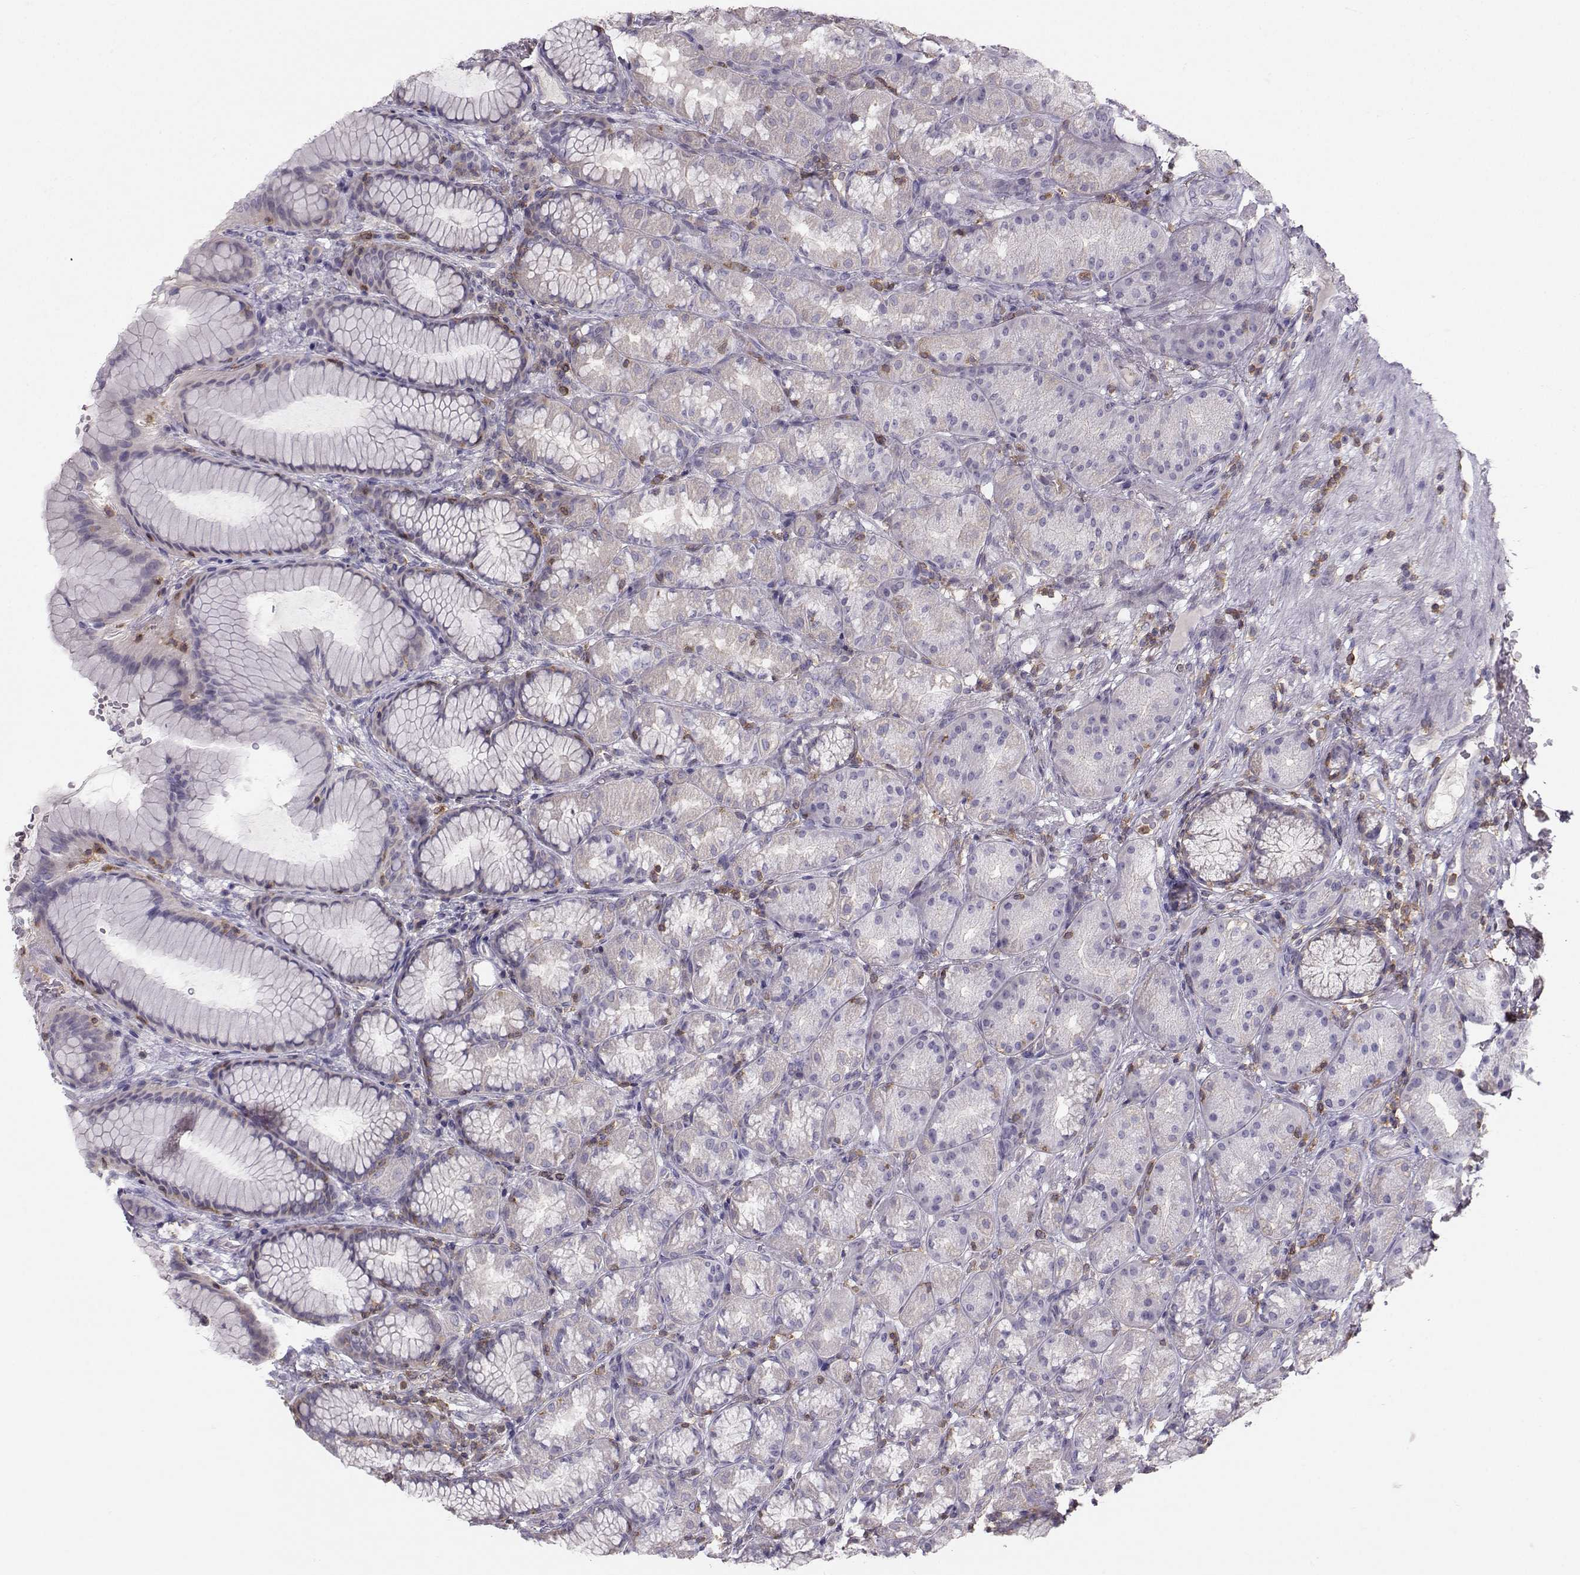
{"staining": {"intensity": "negative", "quantity": "none", "location": "none"}, "tissue": "stomach", "cell_type": "Glandular cells", "image_type": "normal", "snomed": [{"axis": "morphology", "description": "Normal tissue, NOS"}, {"axis": "morphology", "description": "Adenocarcinoma, NOS"}, {"axis": "topography", "description": "Stomach"}], "caption": "High power microscopy histopathology image of an IHC micrograph of unremarkable stomach, revealing no significant positivity in glandular cells. (Immunohistochemistry, brightfield microscopy, high magnification).", "gene": "ZBTB32", "patient": {"sex": "female", "age": 79}}